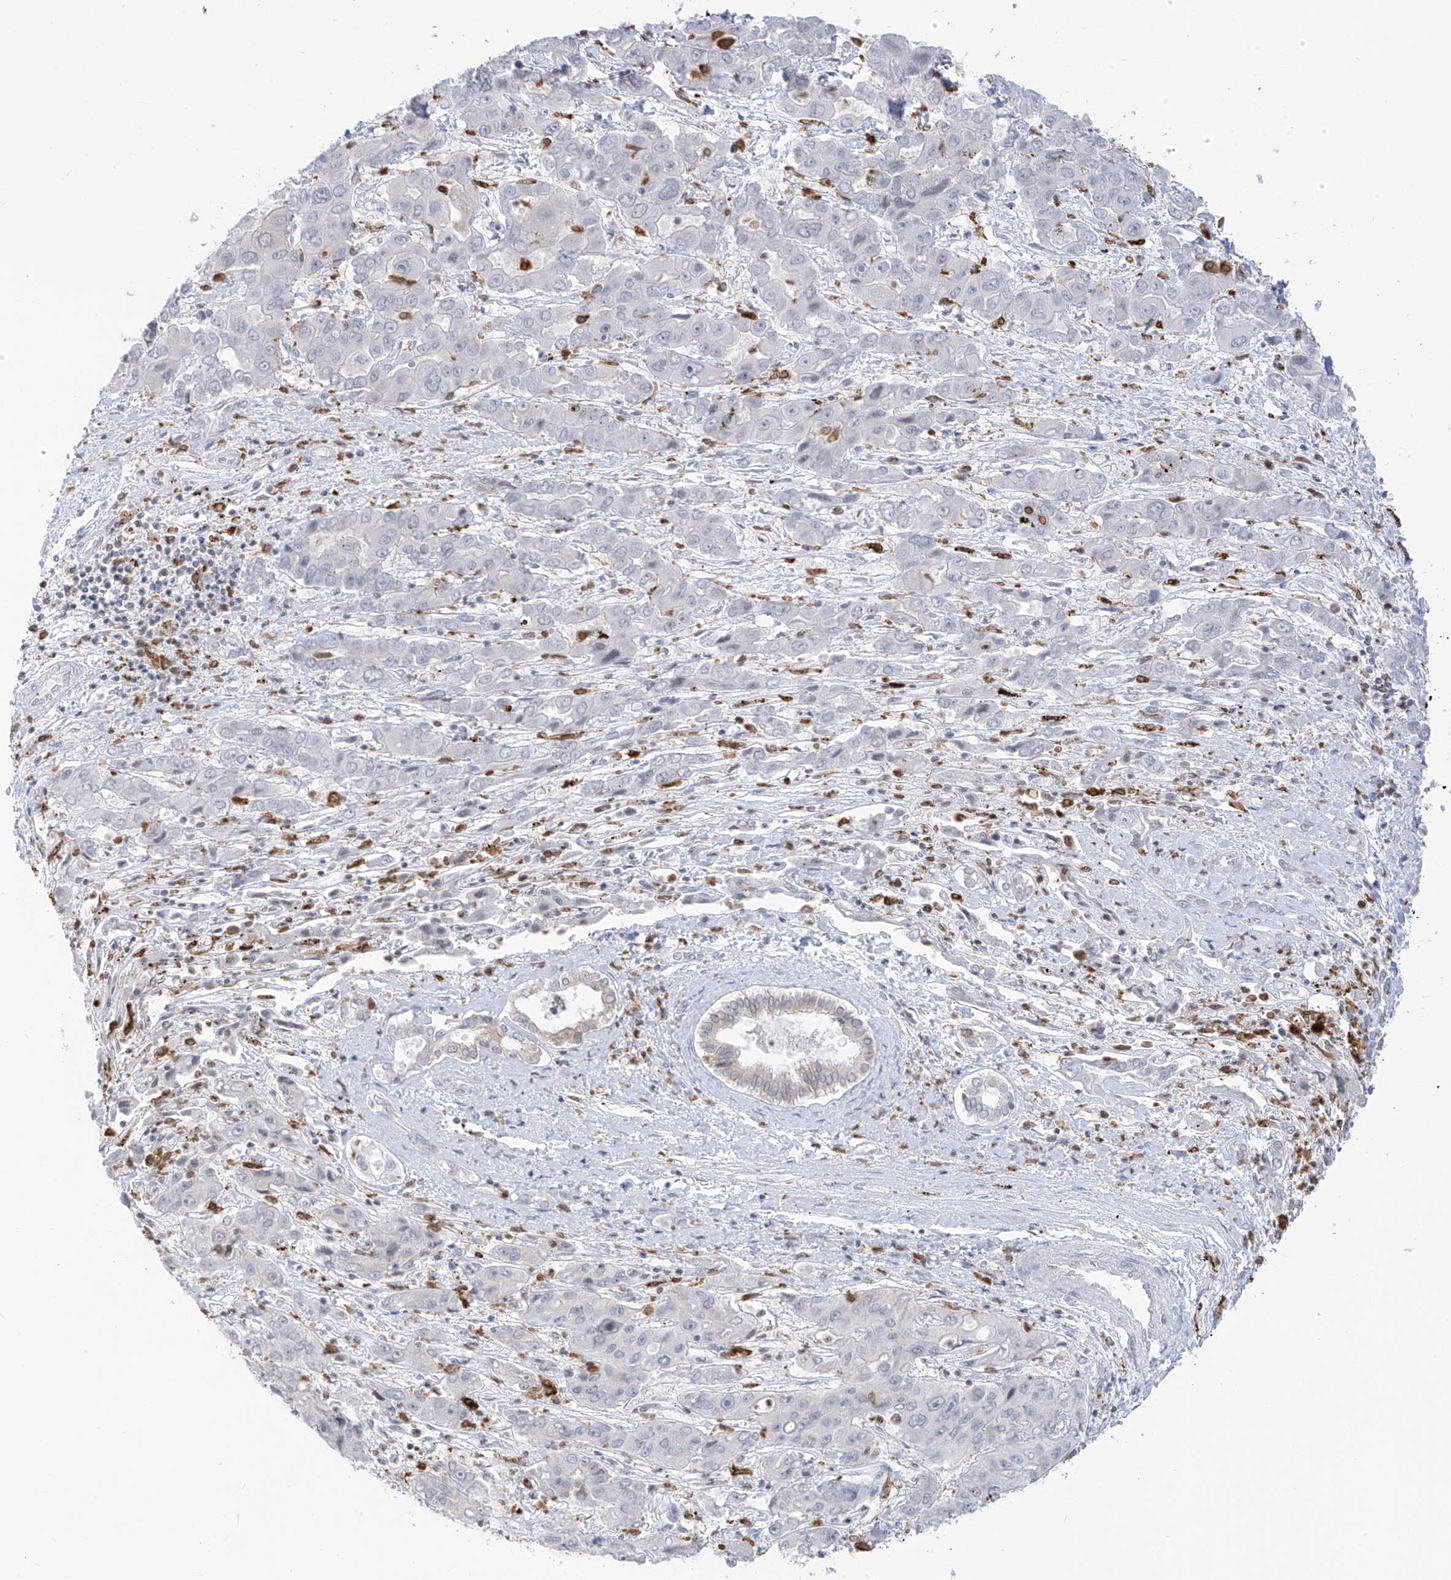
{"staining": {"intensity": "negative", "quantity": "none", "location": "none"}, "tissue": "liver cancer", "cell_type": "Tumor cells", "image_type": "cancer", "snomed": [{"axis": "morphology", "description": "Cholangiocarcinoma"}, {"axis": "topography", "description": "Liver"}], "caption": "This photomicrograph is of cholangiocarcinoma (liver) stained with IHC to label a protein in brown with the nuclei are counter-stained blue. There is no staining in tumor cells. (DAB (3,3'-diaminobenzidine) immunohistochemistry with hematoxylin counter stain).", "gene": "TBXAS1", "patient": {"sex": "male", "age": 67}}